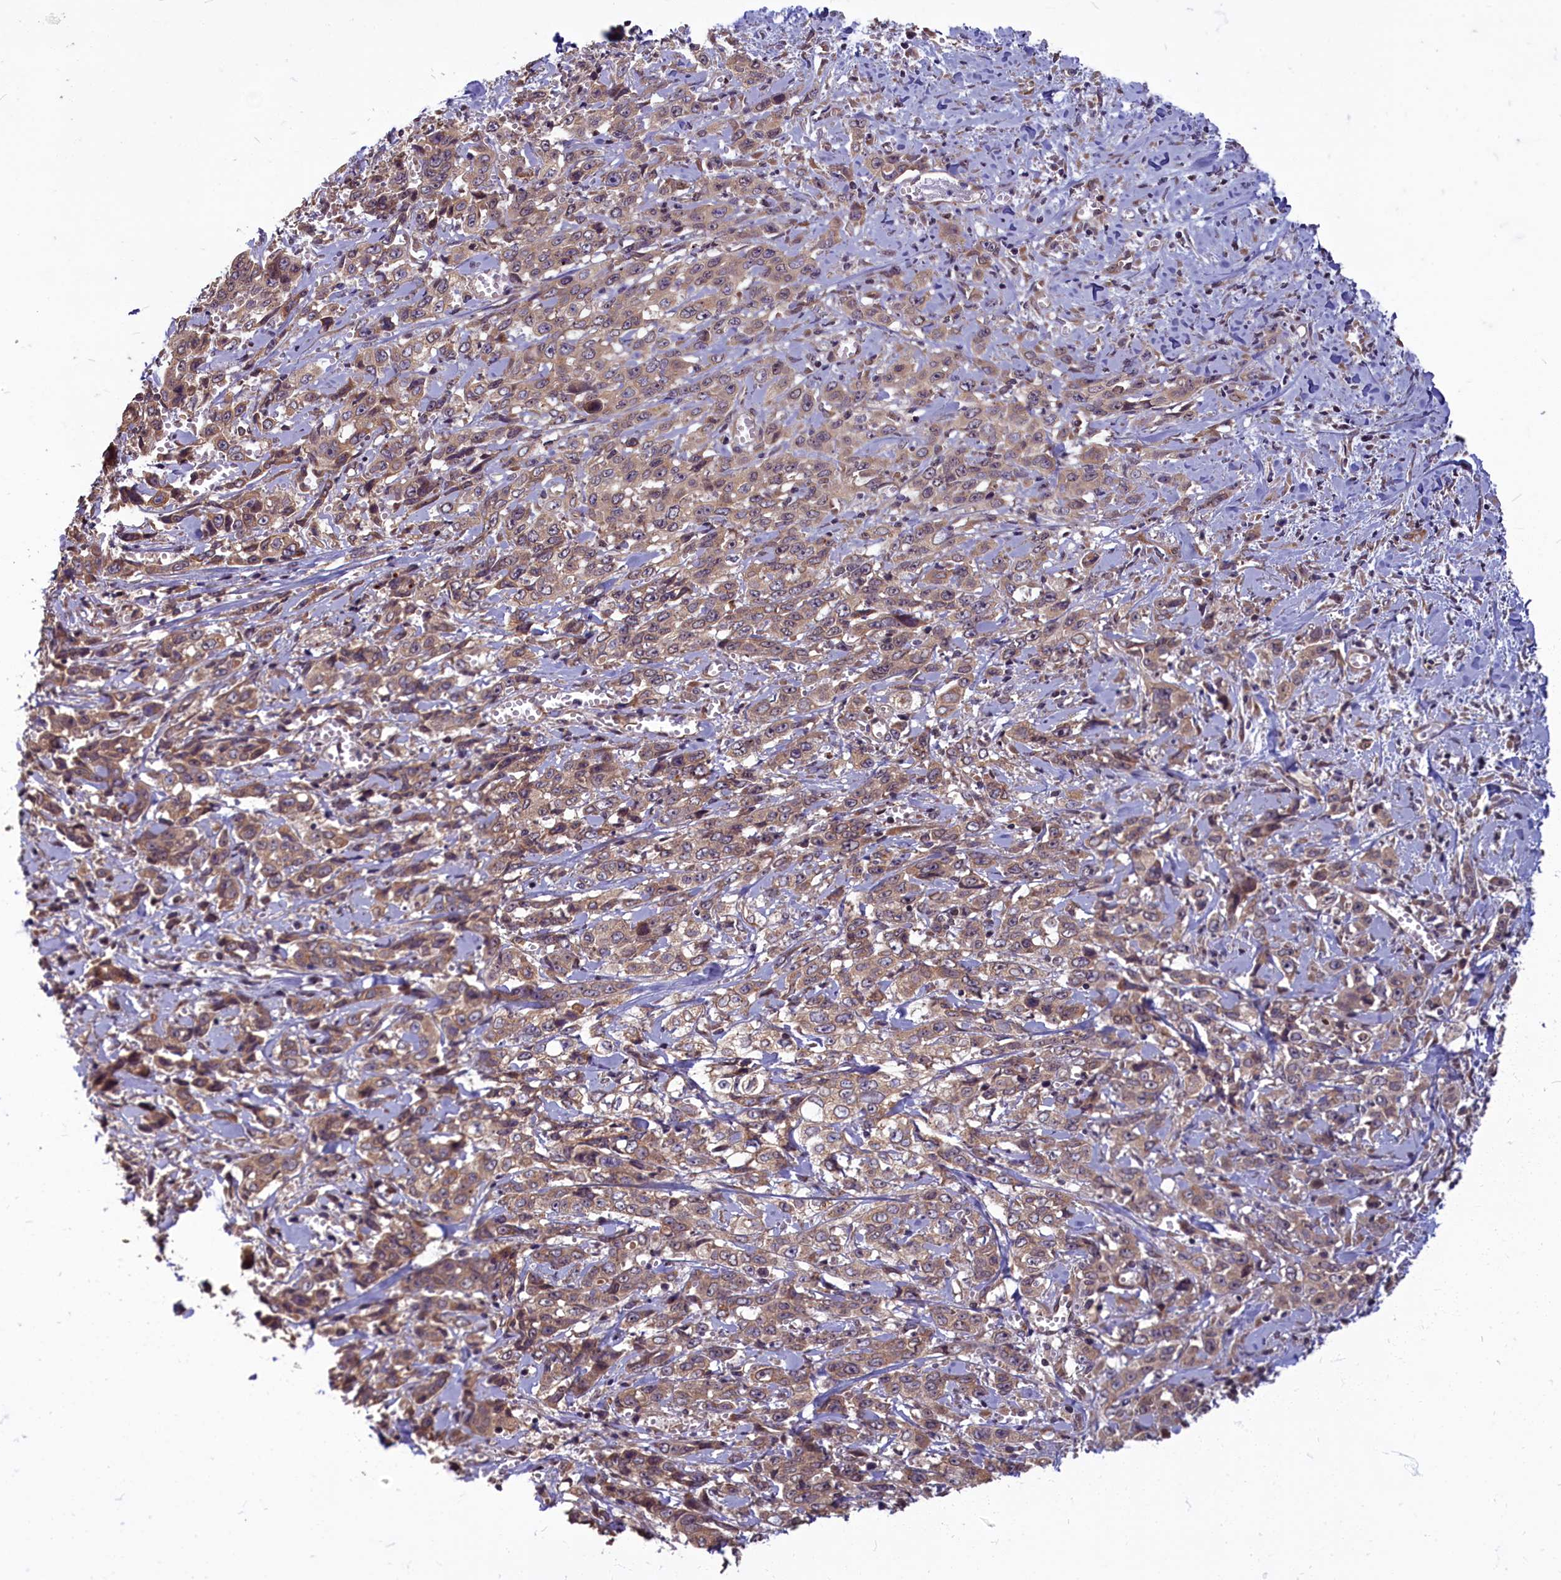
{"staining": {"intensity": "moderate", "quantity": ">75%", "location": "cytoplasmic/membranous"}, "tissue": "stomach cancer", "cell_type": "Tumor cells", "image_type": "cancer", "snomed": [{"axis": "morphology", "description": "Adenocarcinoma, NOS"}, {"axis": "topography", "description": "Stomach, upper"}], "caption": "The immunohistochemical stain highlights moderate cytoplasmic/membranous staining in tumor cells of stomach cancer (adenocarcinoma) tissue.", "gene": "MYCBP", "patient": {"sex": "male", "age": 62}}